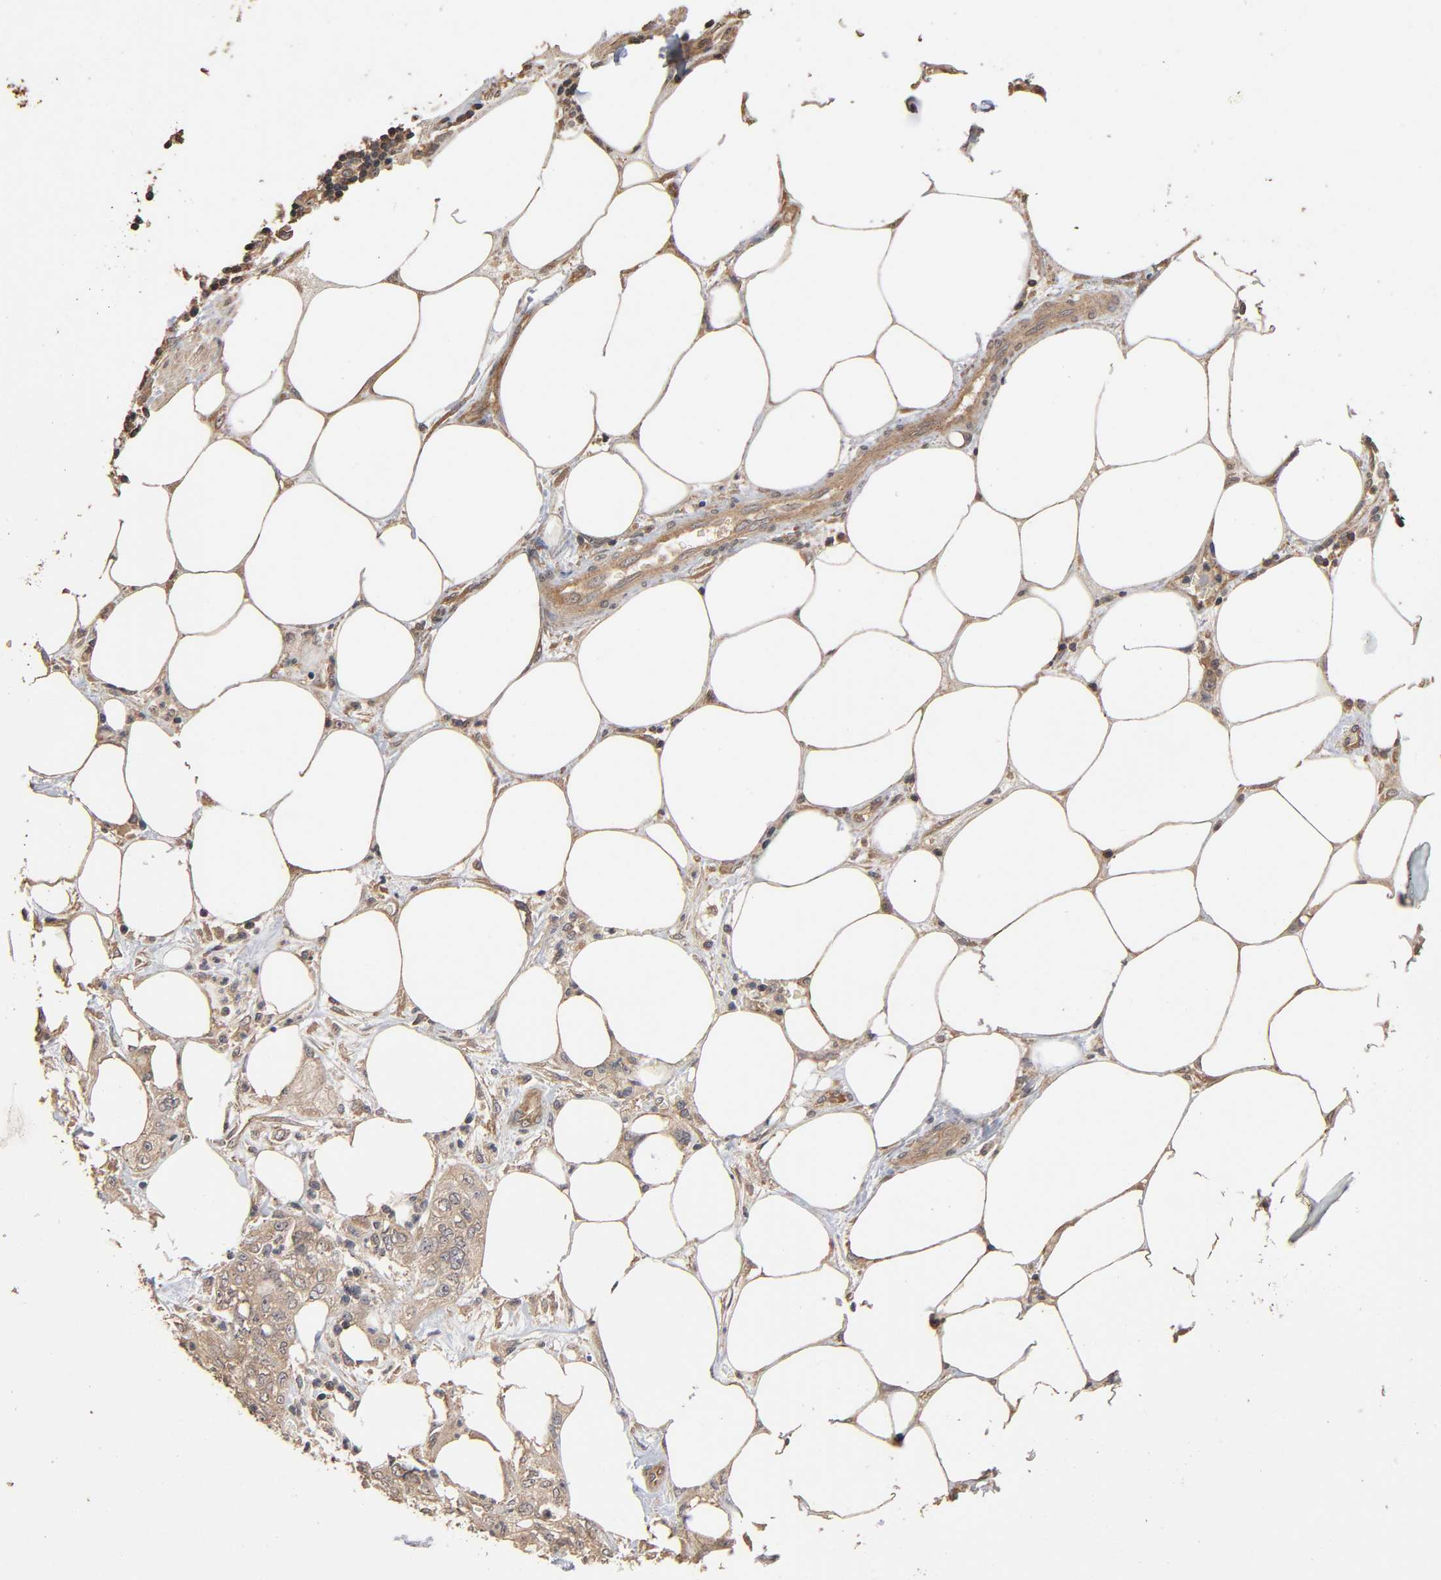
{"staining": {"intensity": "weak", "quantity": ">75%", "location": "cytoplasmic/membranous"}, "tissue": "pancreatic cancer", "cell_type": "Tumor cells", "image_type": "cancer", "snomed": [{"axis": "morphology", "description": "Adenocarcinoma, NOS"}, {"axis": "topography", "description": "Pancreas"}], "caption": "A micrograph showing weak cytoplasmic/membranous positivity in about >75% of tumor cells in pancreatic adenocarcinoma, as visualized by brown immunohistochemical staining.", "gene": "ARHGEF7", "patient": {"sex": "male", "age": 70}}